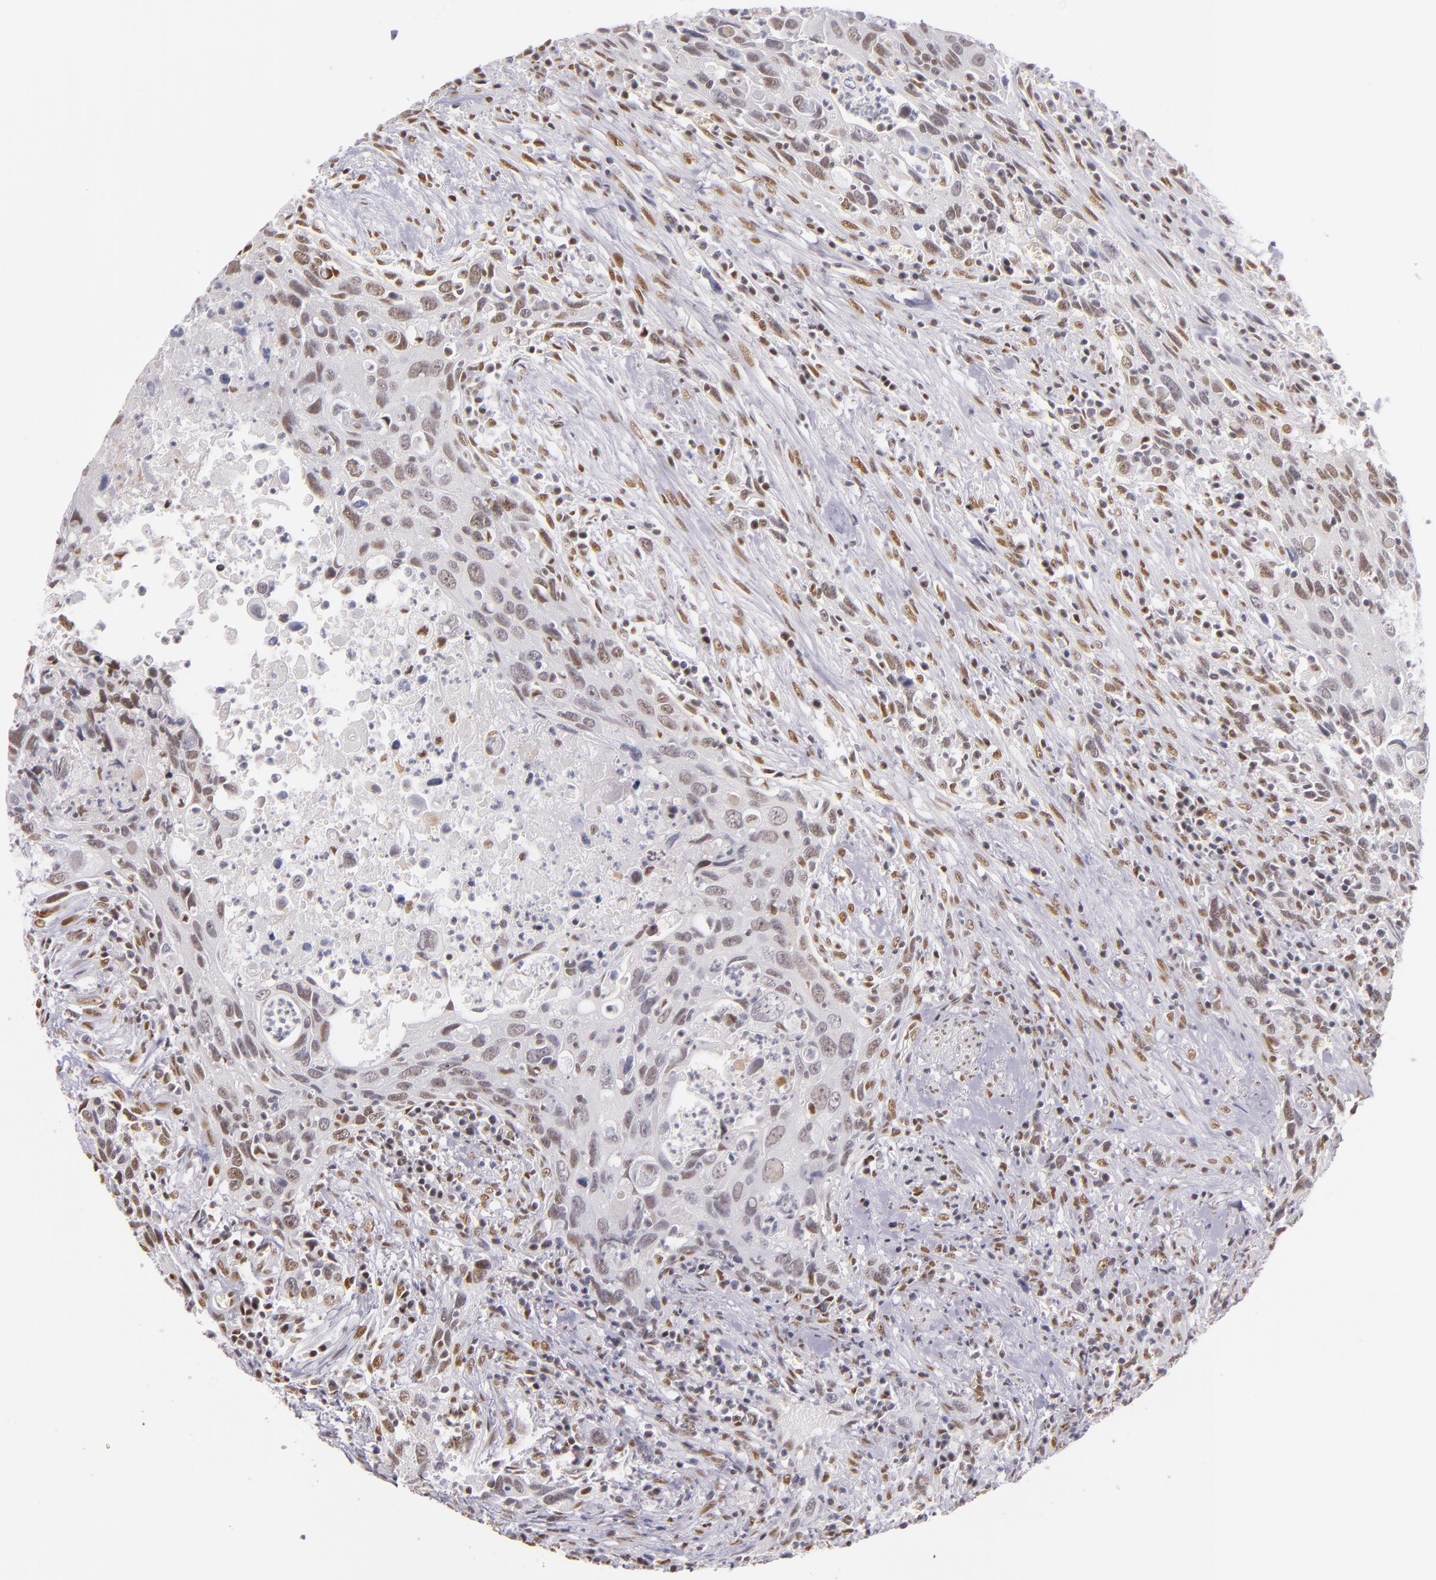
{"staining": {"intensity": "moderate", "quantity": "25%-75%", "location": "nuclear"}, "tissue": "urothelial cancer", "cell_type": "Tumor cells", "image_type": "cancer", "snomed": [{"axis": "morphology", "description": "Urothelial carcinoma, High grade"}, {"axis": "topography", "description": "Urinary bladder"}], "caption": "IHC of urothelial carcinoma (high-grade) exhibits medium levels of moderate nuclear positivity in about 25%-75% of tumor cells. (Brightfield microscopy of DAB IHC at high magnification).", "gene": "NCOR2", "patient": {"sex": "male", "age": 71}}